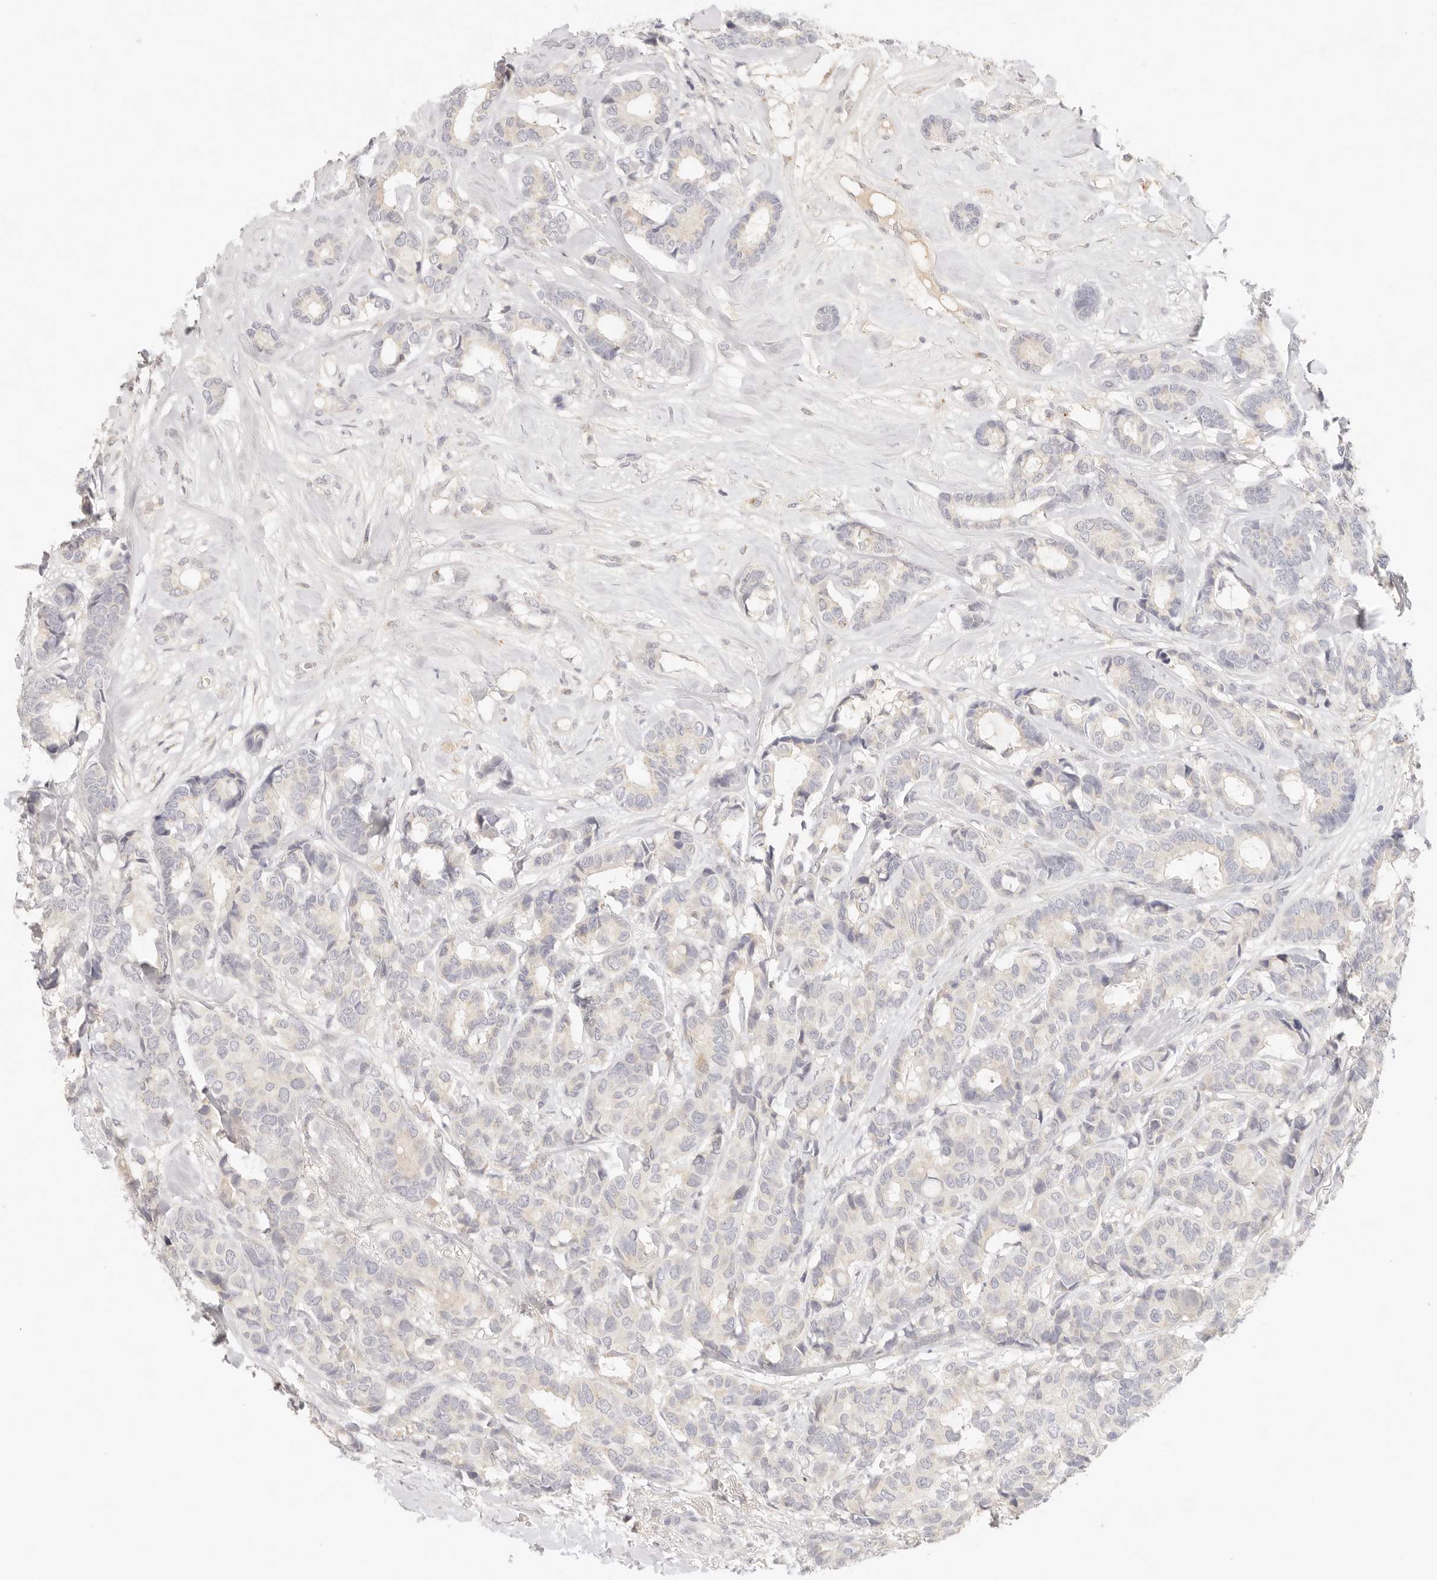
{"staining": {"intensity": "negative", "quantity": "none", "location": "none"}, "tissue": "breast cancer", "cell_type": "Tumor cells", "image_type": "cancer", "snomed": [{"axis": "morphology", "description": "Duct carcinoma"}, {"axis": "topography", "description": "Breast"}], "caption": "Breast cancer (invasive ductal carcinoma) was stained to show a protein in brown. There is no significant positivity in tumor cells.", "gene": "CEP120", "patient": {"sex": "female", "age": 87}}